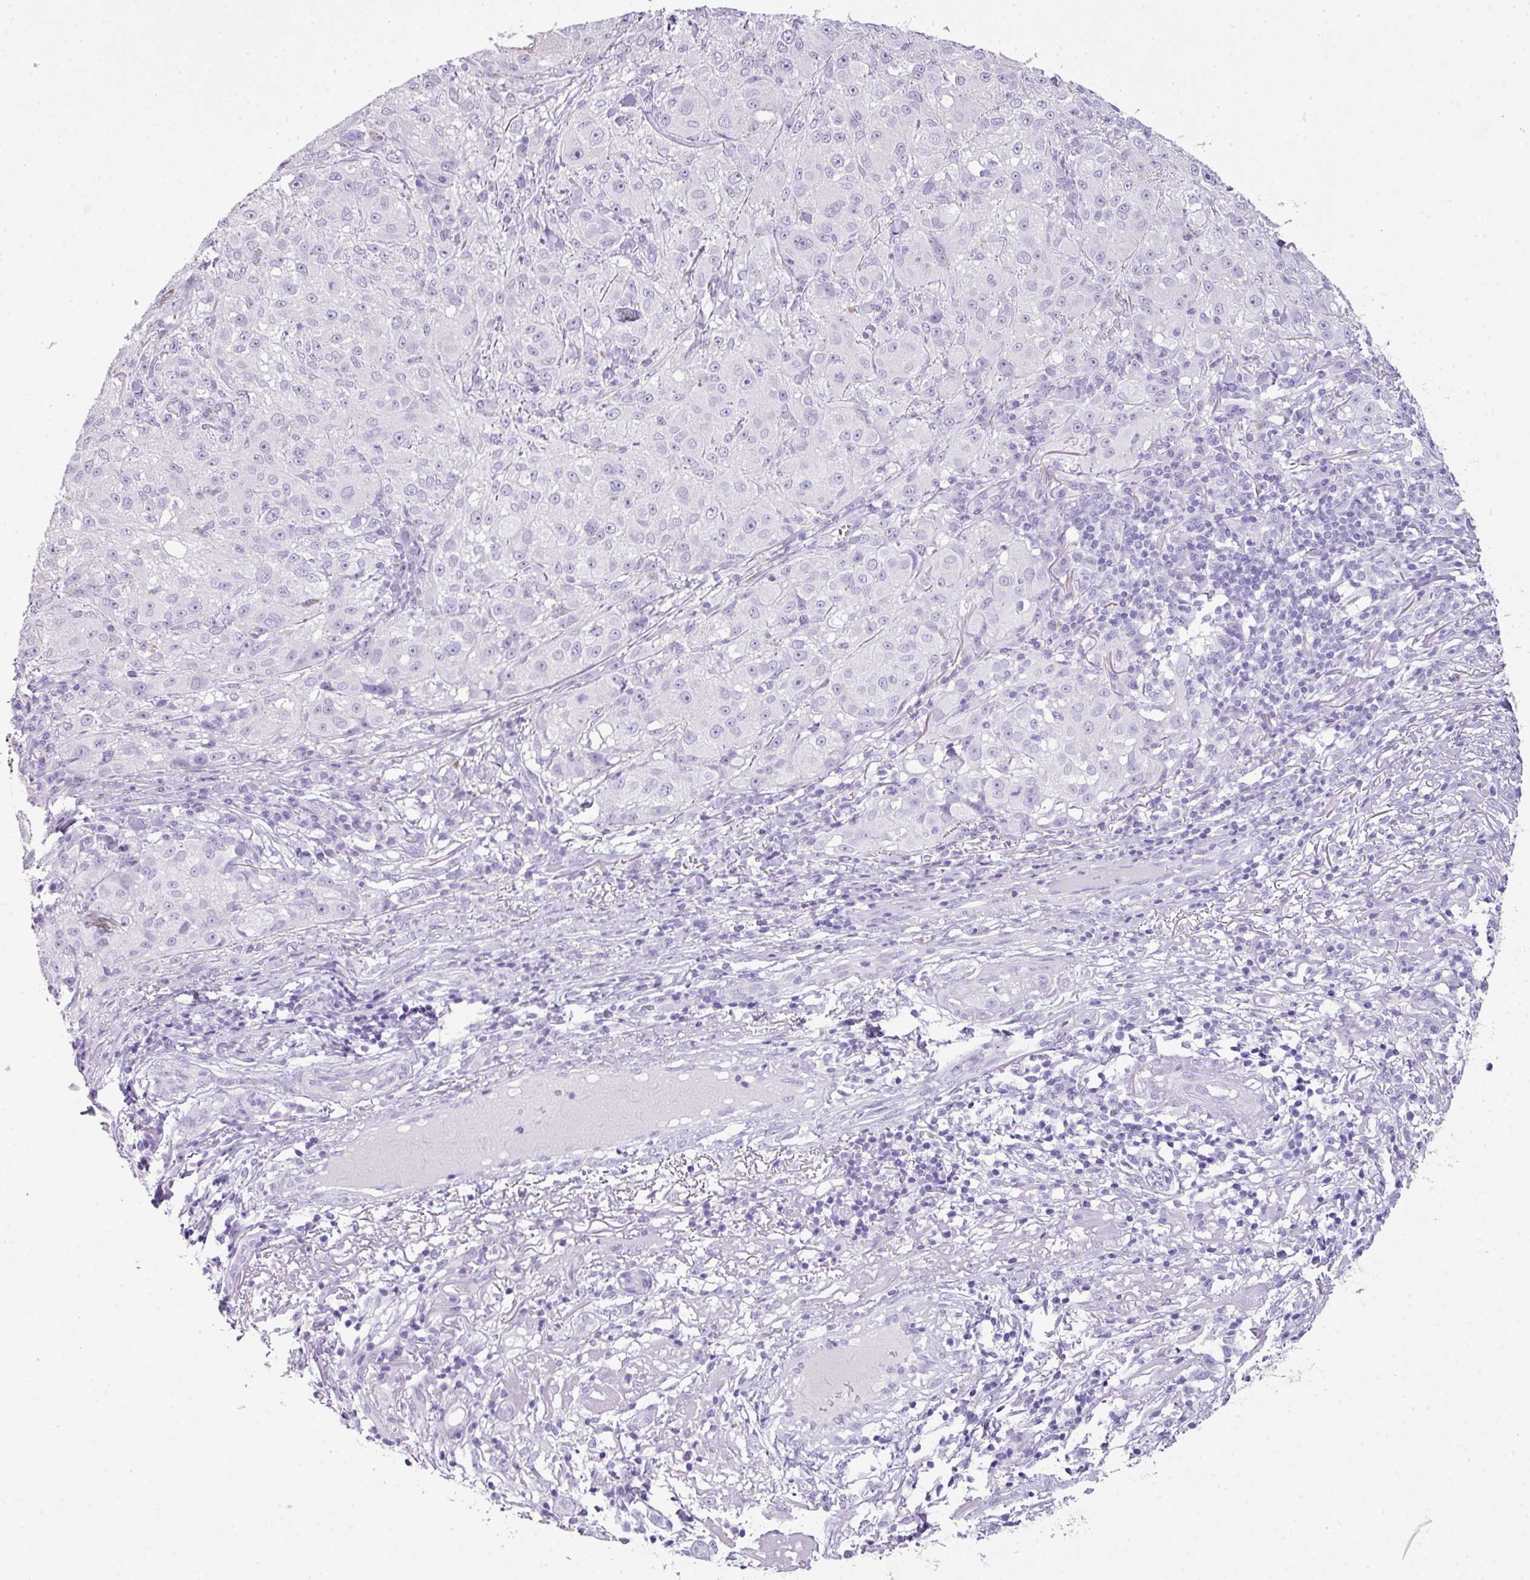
{"staining": {"intensity": "negative", "quantity": "none", "location": "none"}, "tissue": "melanoma", "cell_type": "Tumor cells", "image_type": "cancer", "snomed": [{"axis": "morphology", "description": "Necrosis, NOS"}, {"axis": "morphology", "description": "Malignant melanoma, NOS"}, {"axis": "topography", "description": "Skin"}], "caption": "The image exhibits no significant expression in tumor cells of melanoma.", "gene": "TNP1", "patient": {"sex": "female", "age": 87}}